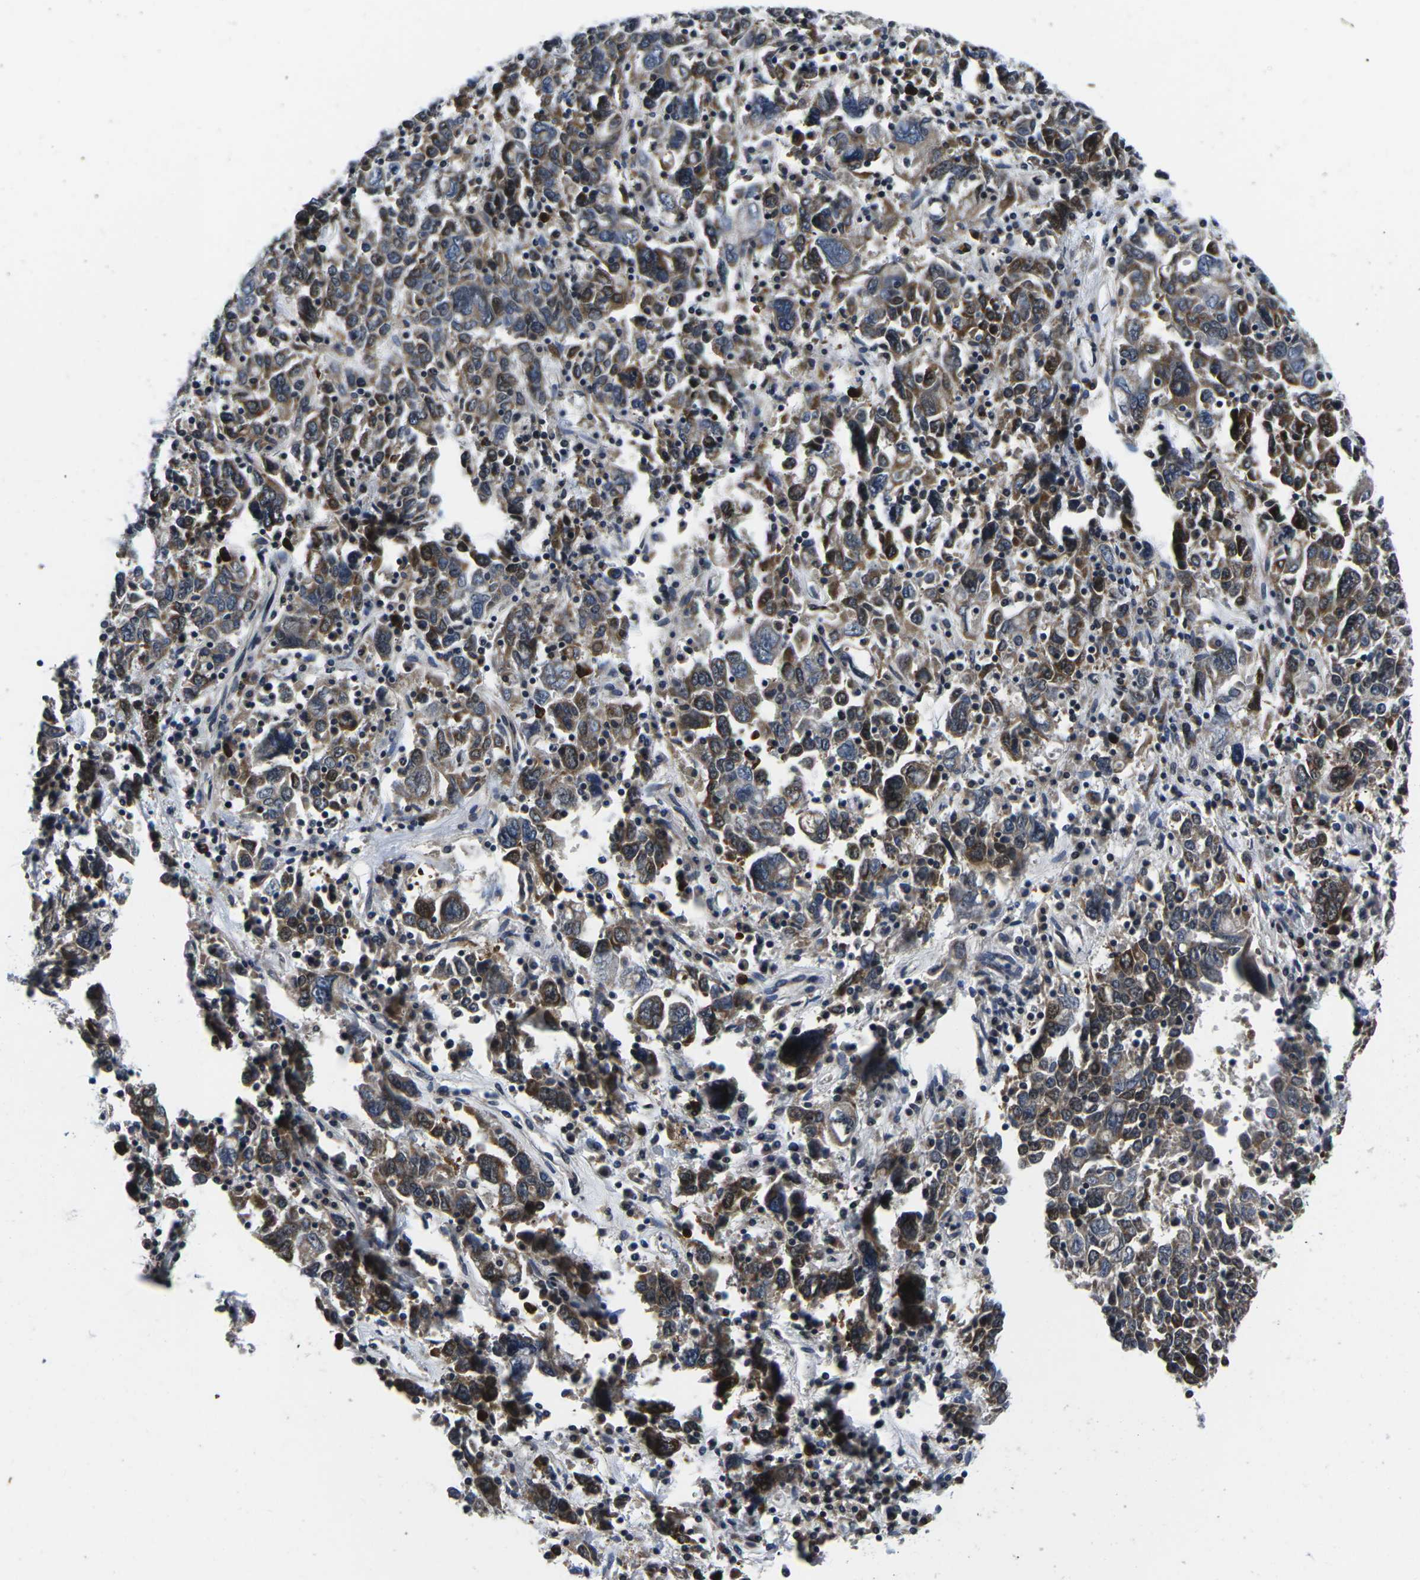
{"staining": {"intensity": "moderate", "quantity": ">75%", "location": "cytoplasmic/membranous,nuclear"}, "tissue": "ovarian cancer", "cell_type": "Tumor cells", "image_type": "cancer", "snomed": [{"axis": "morphology", "description": "Carcinoma, endometroid"}, {"axis": "topography", "description": "Ovary"}], "caption": "Immunohistochemistry (DAB) staining of human ovarian endometroid carcinoma shows moderate cytoplasmic/membranous and nuclear protein expression in approximately >75% of tumor cells.", "gene": "CCNE1", "patient": {"sex": "female", "age": 62}}